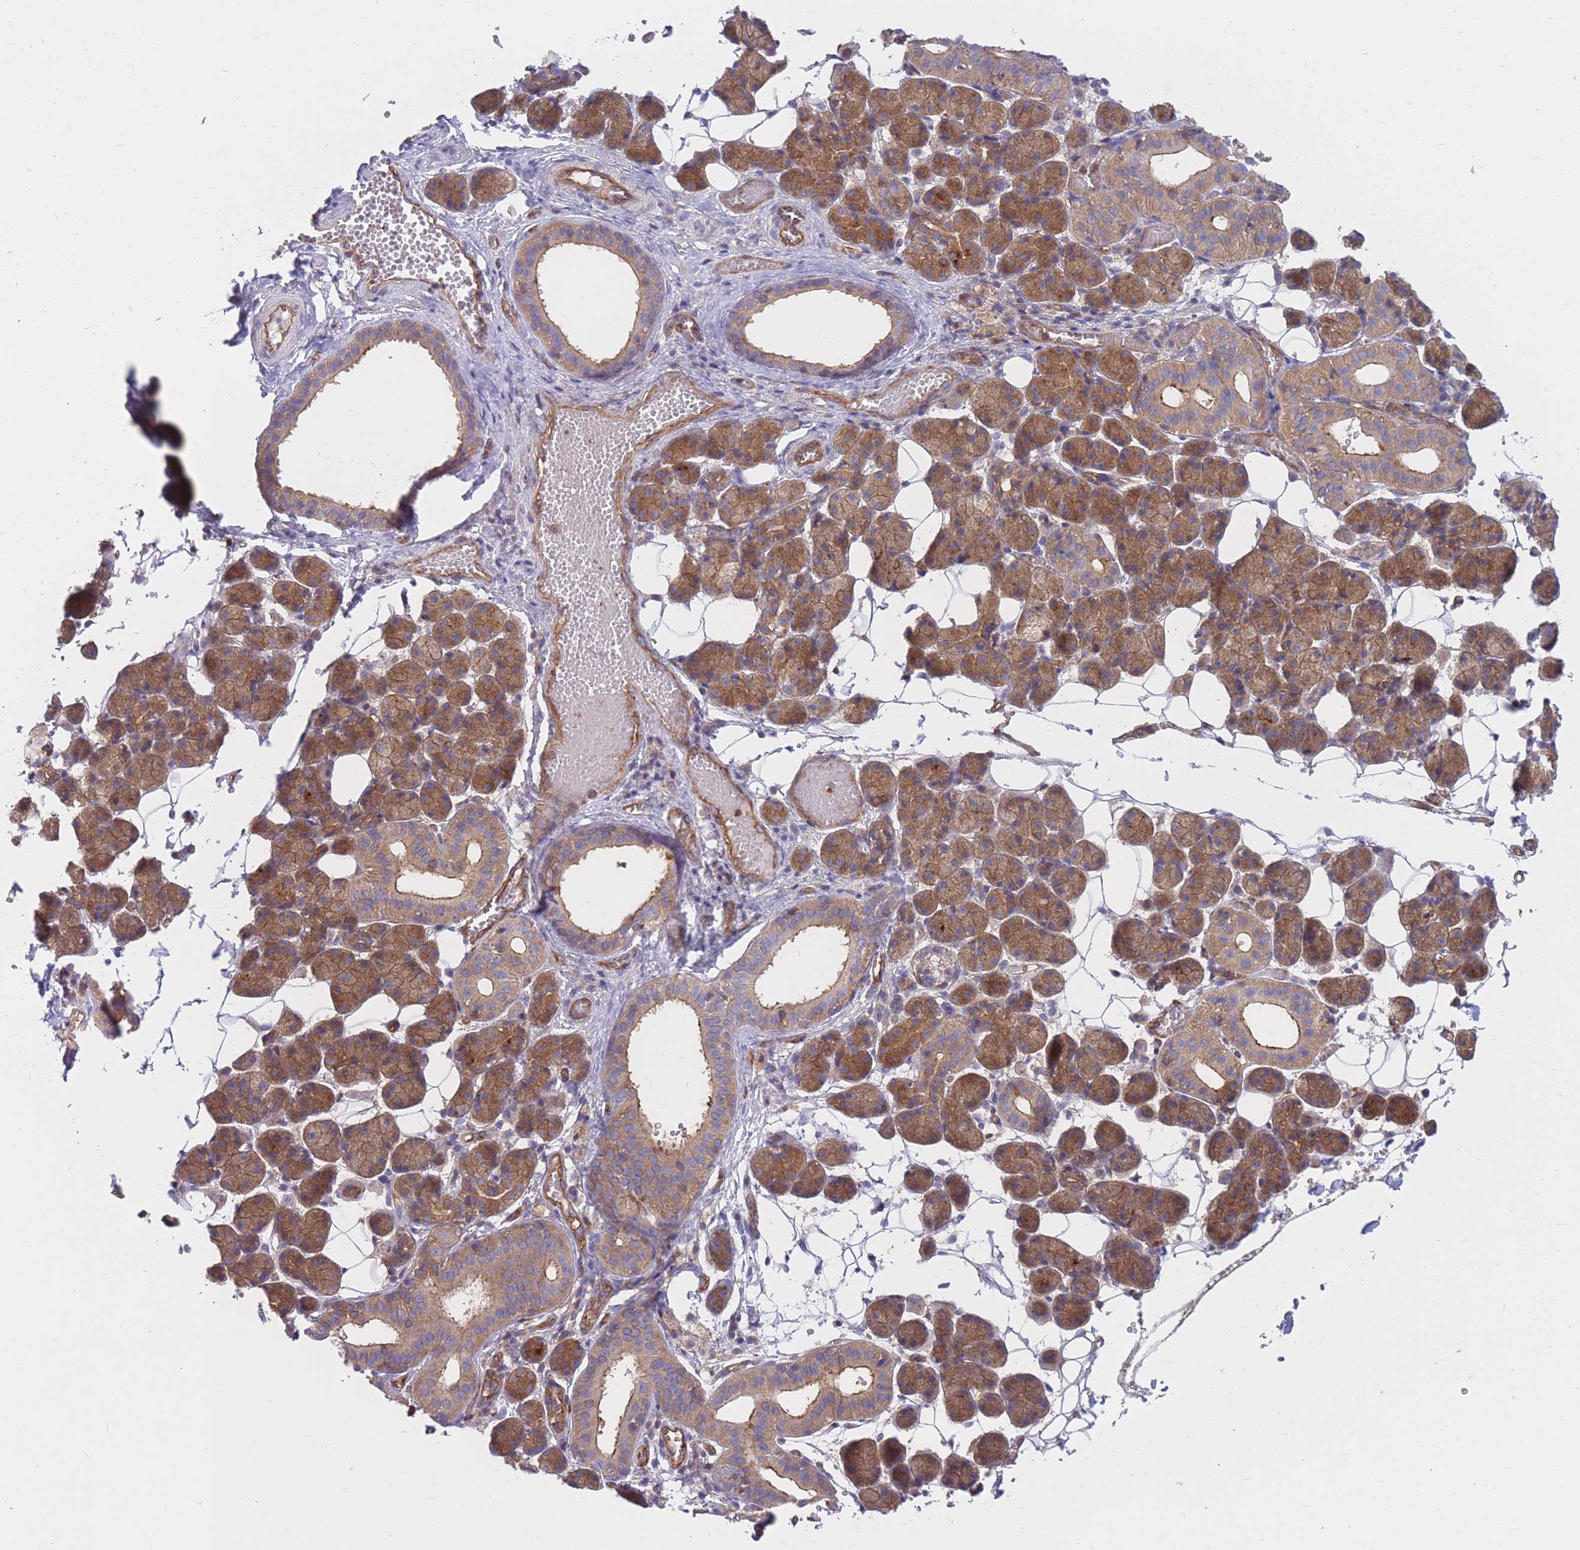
{"staining": {"intensity": "moderate", "quantity": ">75%", "location": "cytoplasmic/membranous"}, "tissue": "salivary gland", "cell_type": "Glandular cells", "image_type": "normal", "snomed": [{"axis": "morphology", "description": "Normal tissue, NOS"}, {"axis": "topography", "description": "Salivary gland"}], "caption": "Moderate cytoplasmic/membranous protein positivity is appreciated in approximately >75% of glandular cells in salivary gland.", "gene": "GGA1", "patient": {"sex": "female", "age": 33}}